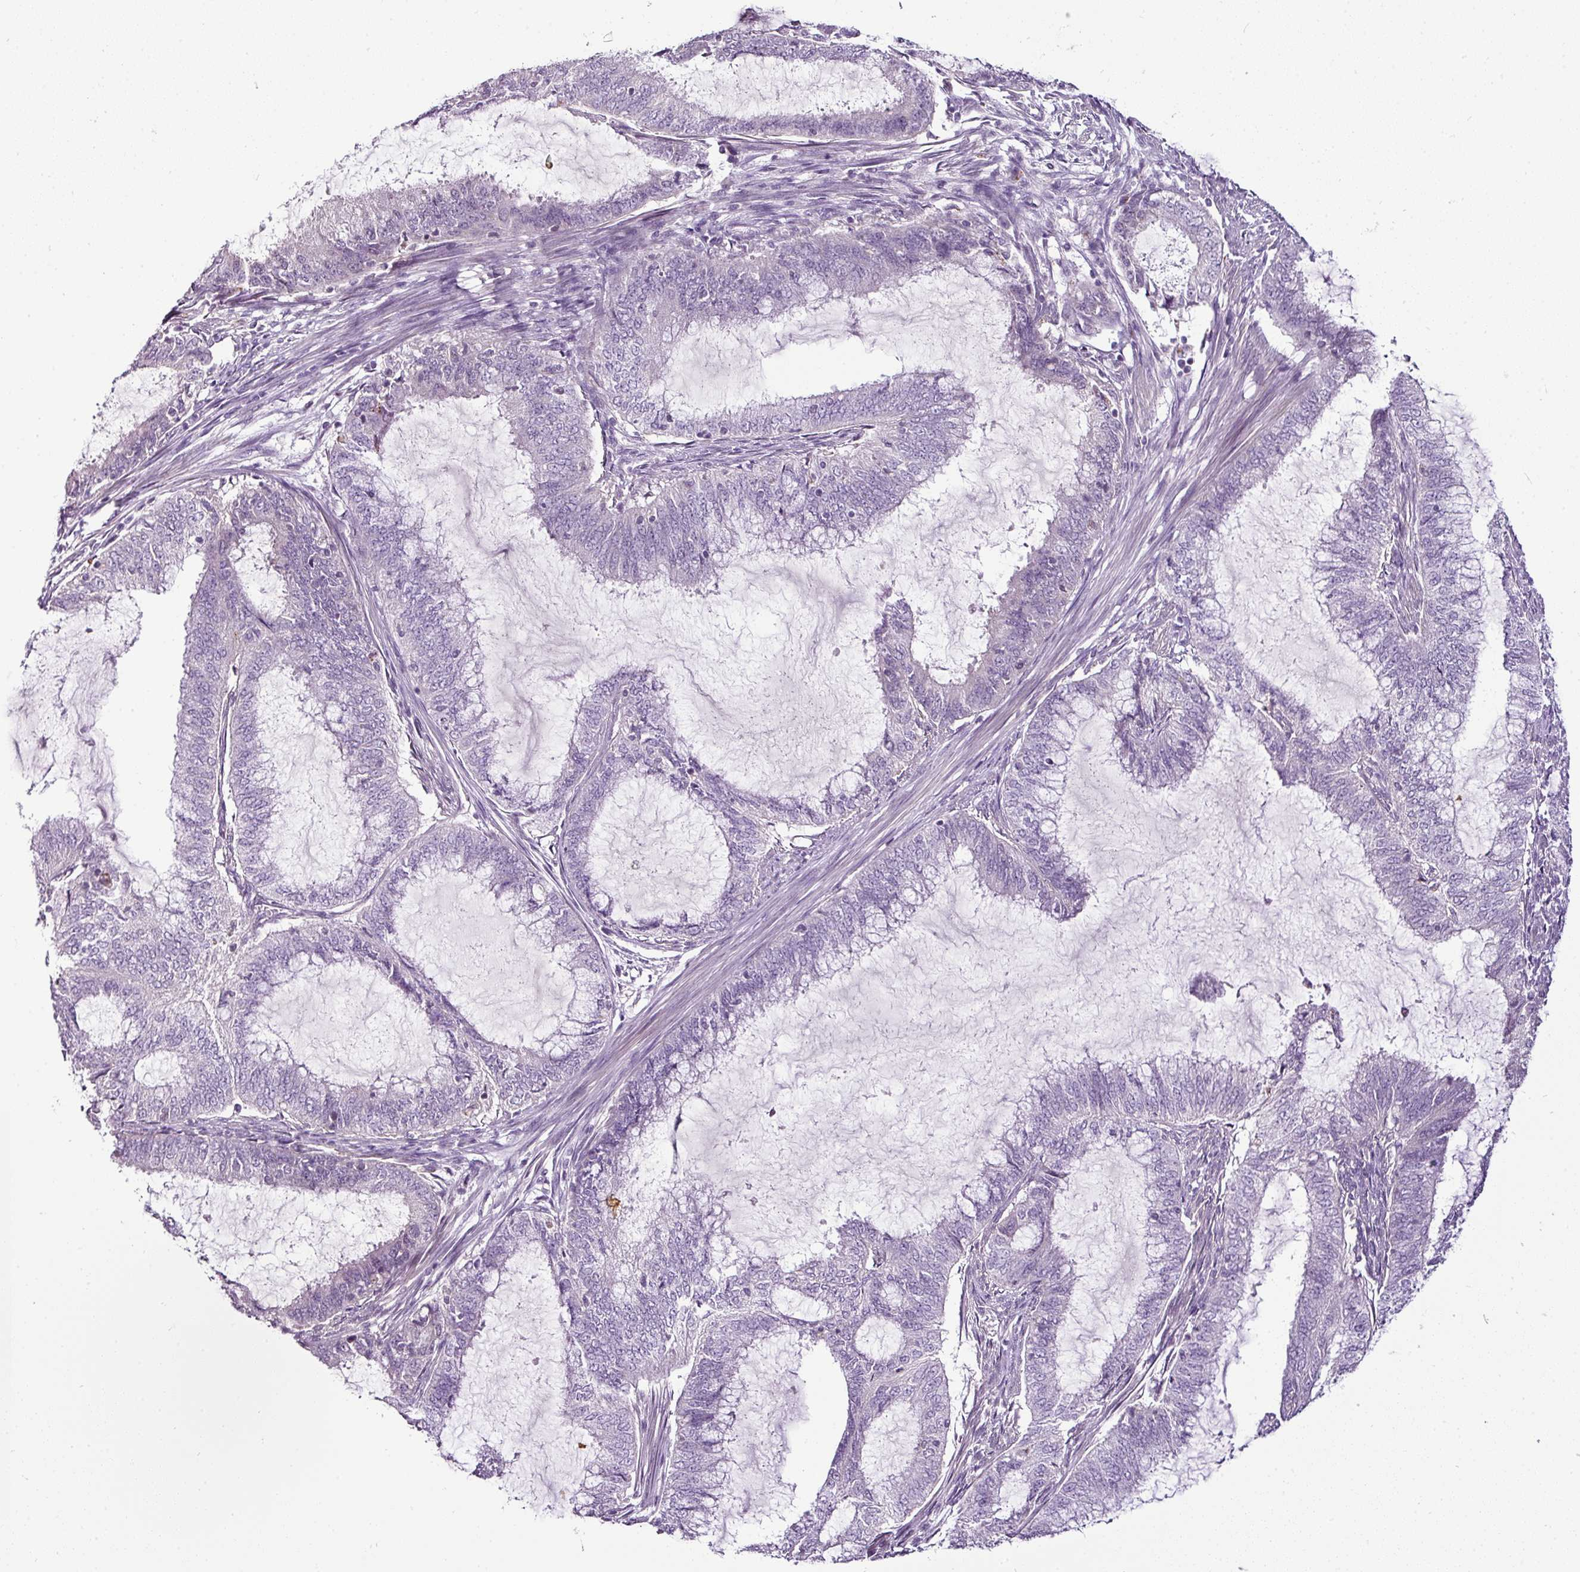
{"staining": {"intensity": "negative", "quantity": "none", "location": "none"}, "tissue": "endometrial cancer", "cell_type": "Tumor cells", "image_type": "cancer", "snomed": [{"axis": "morphology", "description": "Adenocarcinoma, NOS"}, {"axis": "topography", "description": "Endometrium"}], "caption": "High magnification brightfield microscopy of adenocarcinoma (endometrial) stained with DAB (brown) and counterstained with hematoxylin (blue): tumor cells show no significant expression.", "gene": "TEX30", "patient": {"sex": "female", "age": 51}}